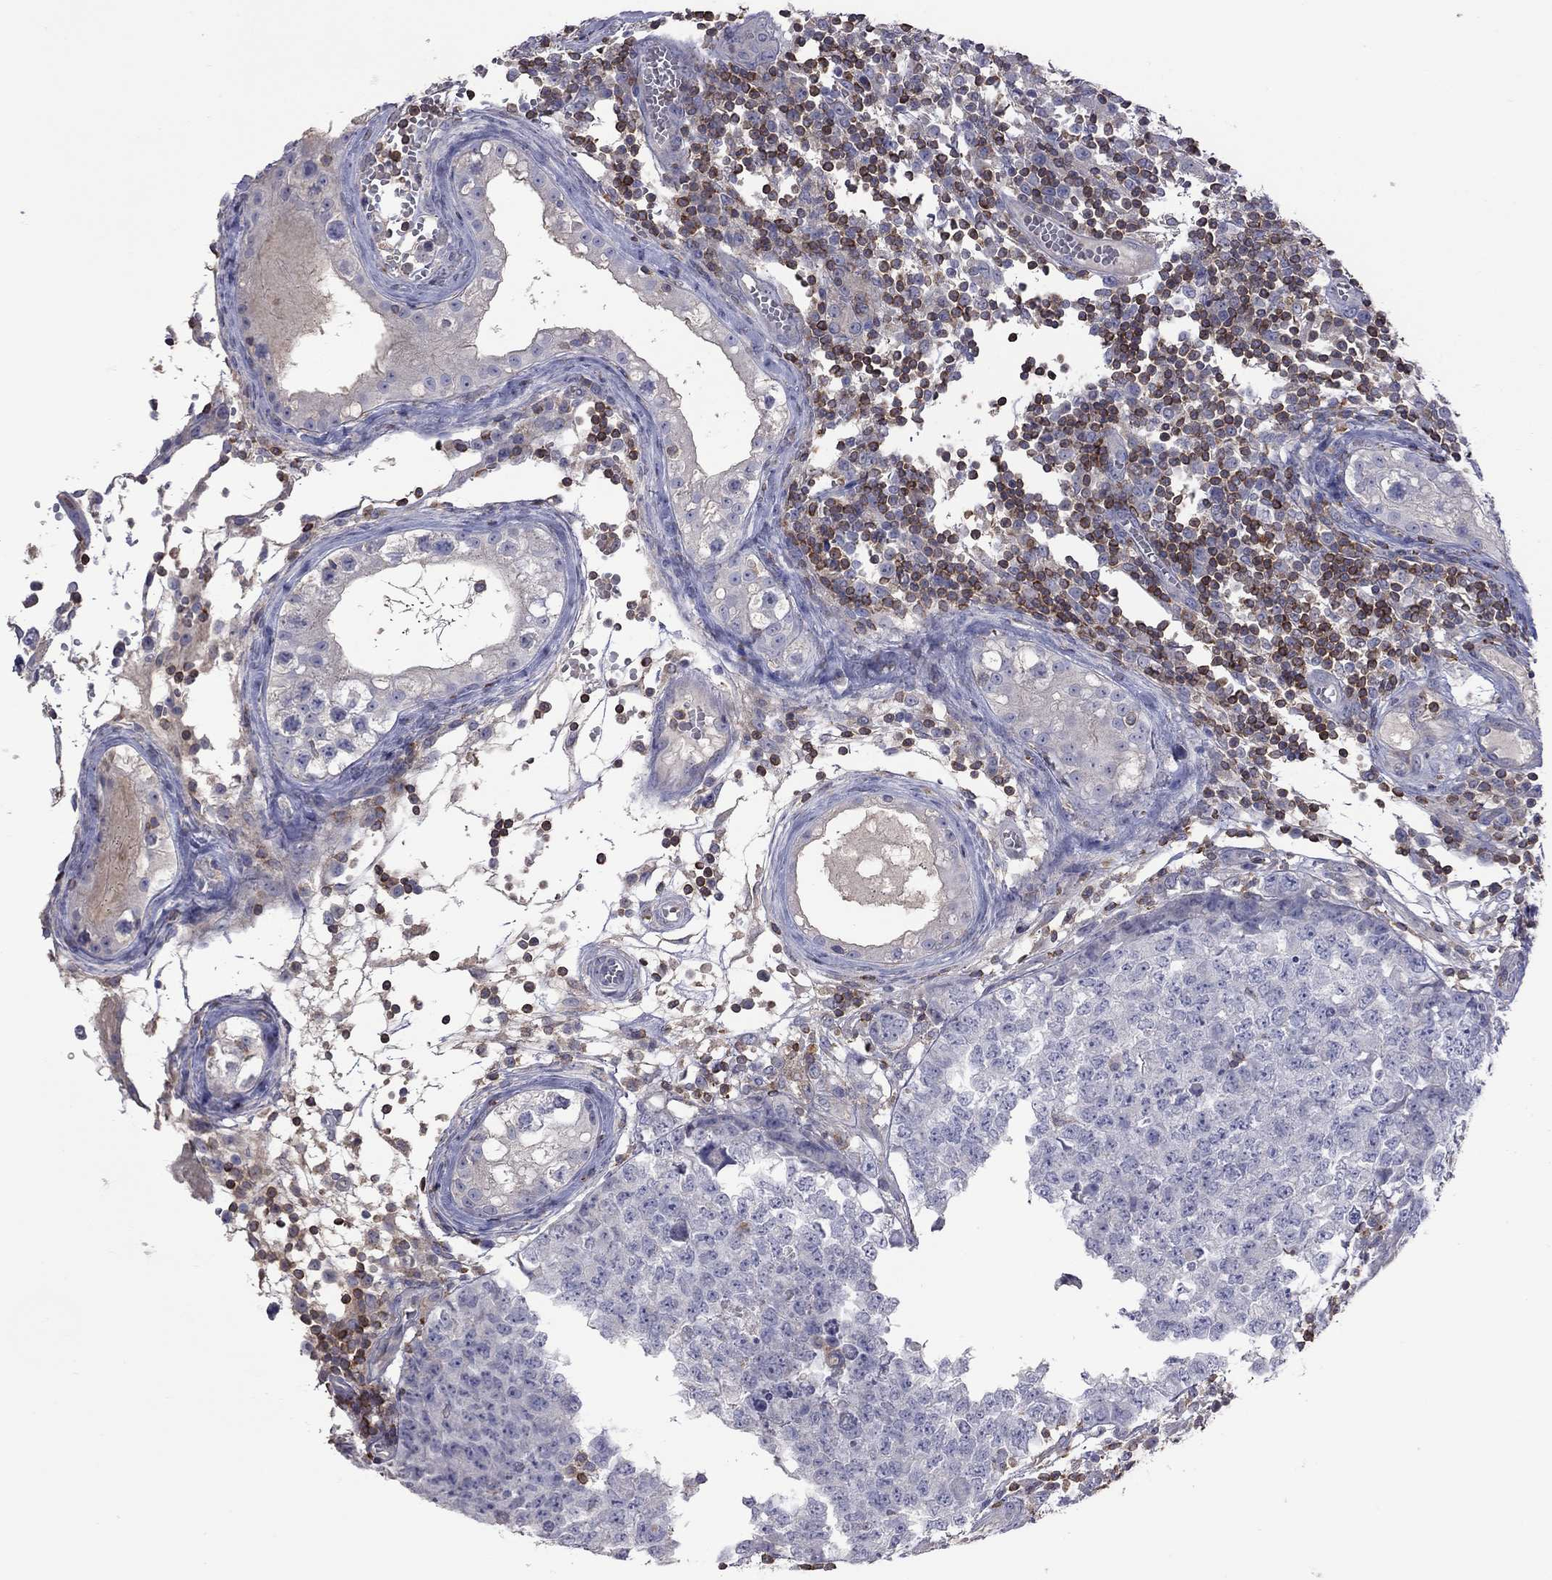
{"staining": {"intensity": "negative", "quantity": "none", "location": "none"}, "tissue": "testis cancer", "cell_type": "Tumor cells", "image_type": "cancer", "snomed": [{"axis": "morphology", "description": "Carcinoma, Embryonal, NOS"}, {"axis": "topography", "description": "Testis"}], "caption": "High magnification brightfield microscopy of testis cancer stained with DAB (brown) and counterstained with hematoxylin (blue): tumor cells show no significant positivity.", "gene": "IPCEF1", "patient": {"sex": "male", "age": 23}}